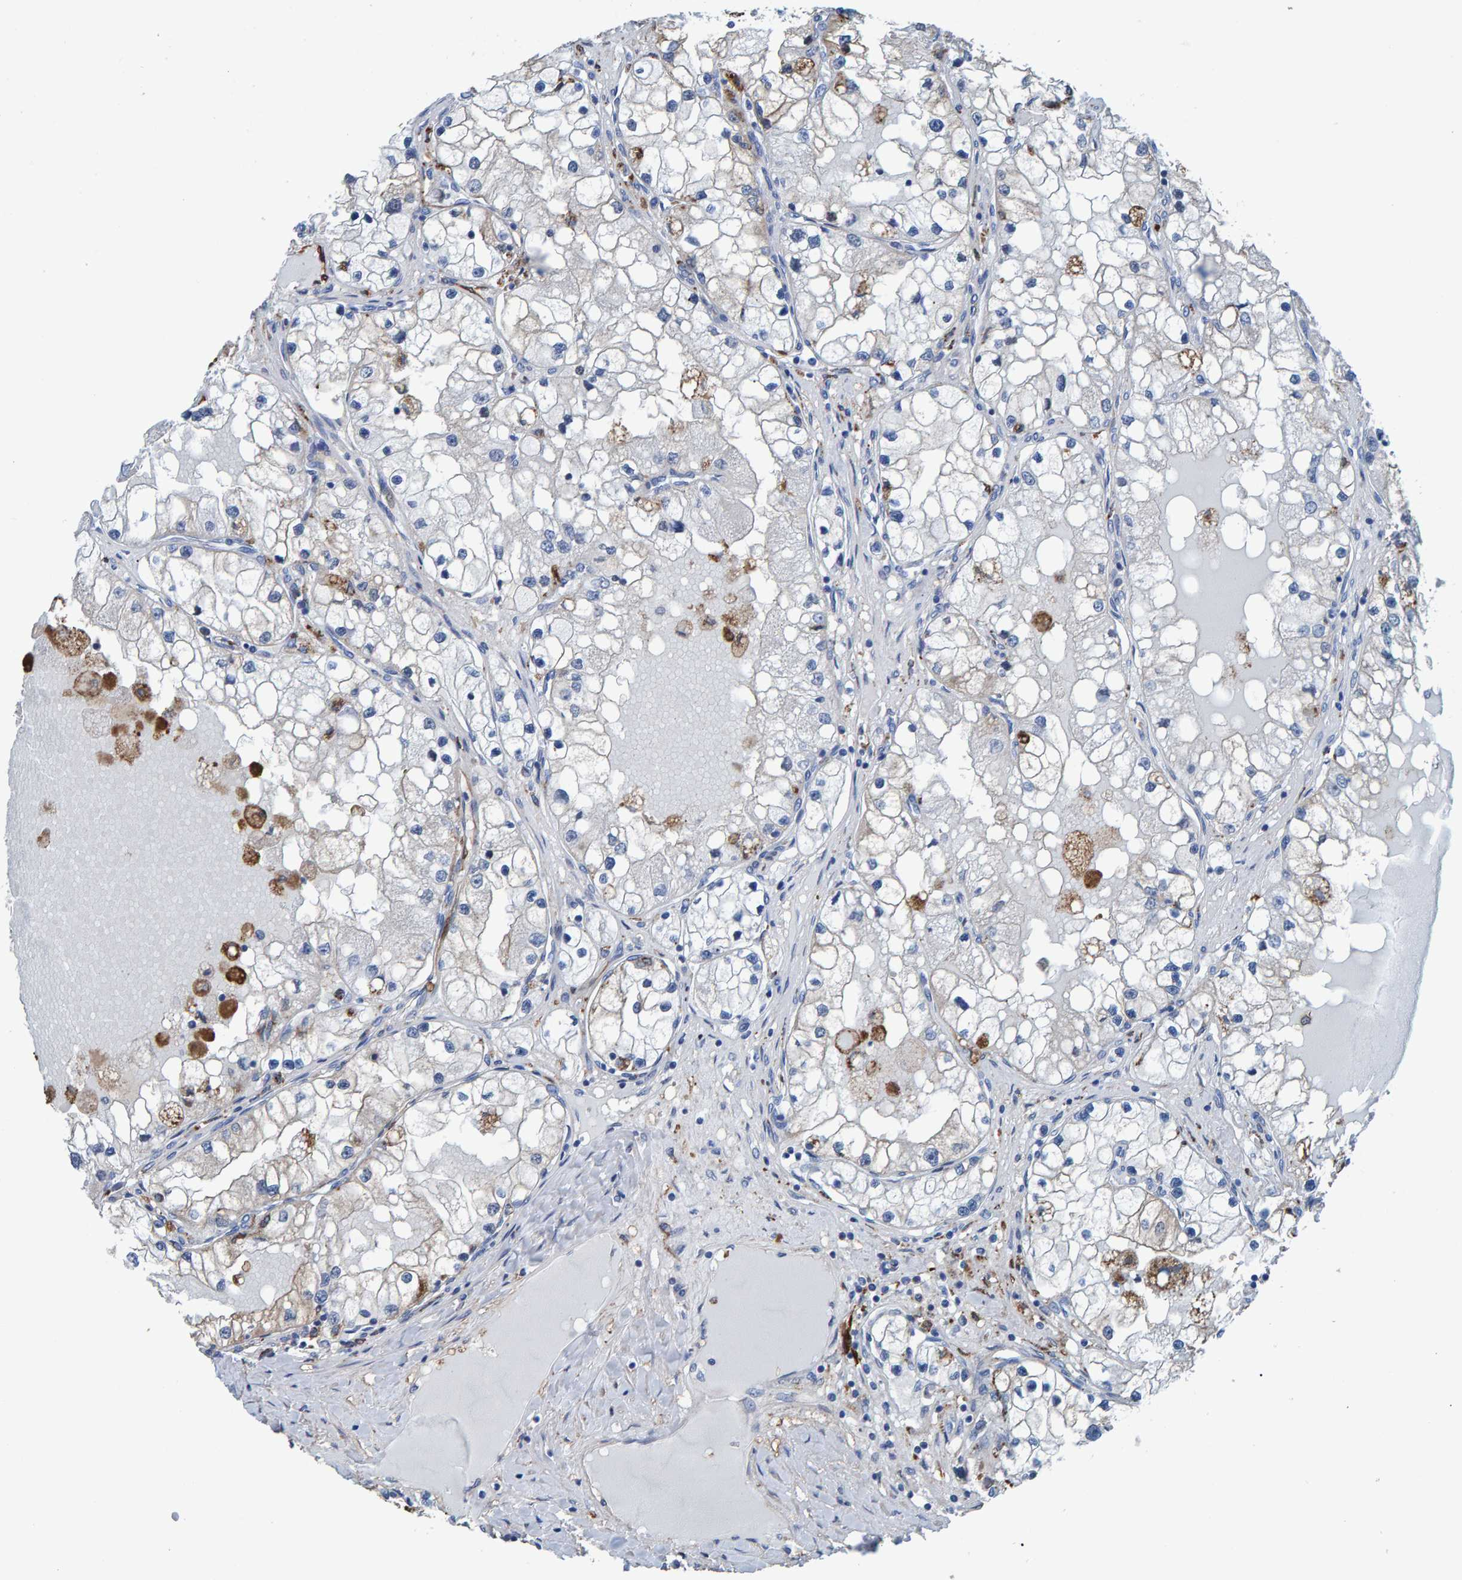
{"staining": {"intensity": "negative", "quantity": "none", "location": "none"}, "tissue": "renal cancer", "cell_type": "Tumor cells", "image_type": "cancer", "snomed": [{"axis": "morphology", "description": "Adenocarcinoma, NOS"}, {"axis": "topography", "description": "Kidney"}], "caption": "Immunohistochemistry (IHC) histopathology image of renal cancer (adenocarcinoma) stained for a protein (brown), which exhibits no staining in tumor cells.", "gene": "IDO1", "patient": {"sex": "male", "age": 68}}